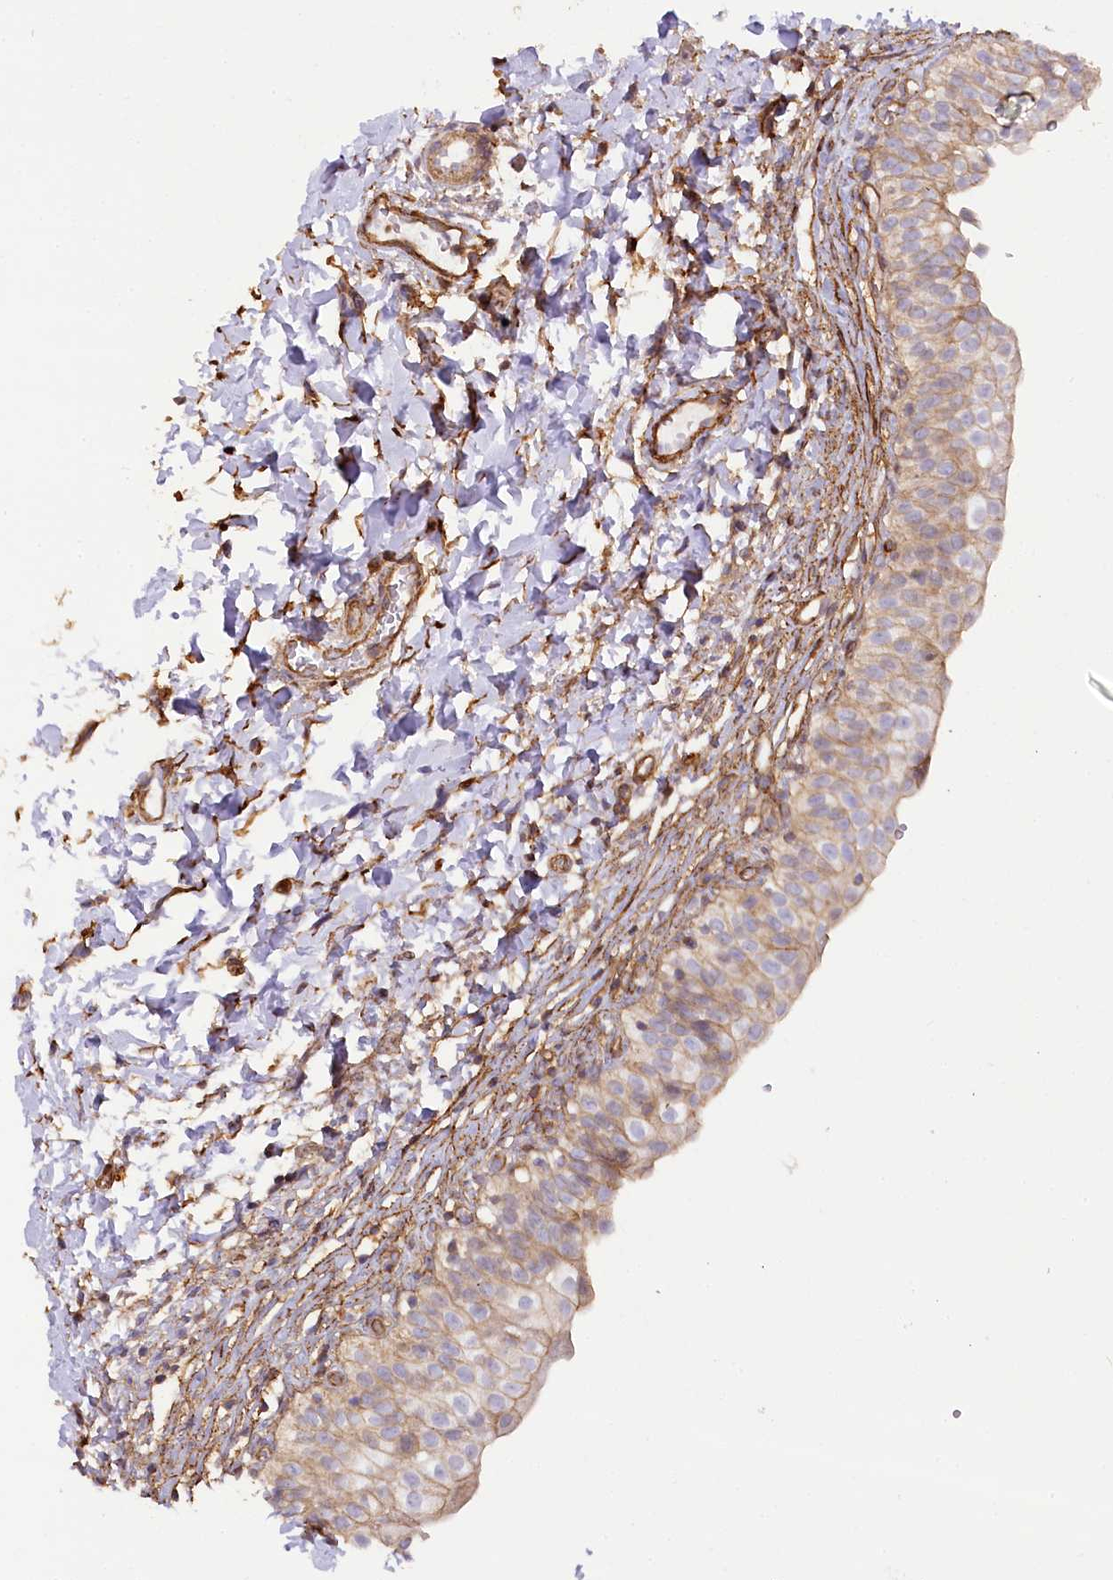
{"staining": {"intensity": "moderate", "quantity": "25%-75%", "location": "cytoplasmic/membranous"}, "tissue": "urinary bladder", "cell_type": "Urothelial cells", "image_type": "normal", "snomed": [{"axis": "morphology", "description": "Normal tissue, NOS"}, {"axis": "topography", "description": "Urinary bladder"}], "caption": "A micrograph of human urinary bladder stained for a protein displays moderate cytoplasmic/membranous brown staining in urothelial cells.", "gene": "SYNPO2", "patient": {"sex": "male", "age": 55}}